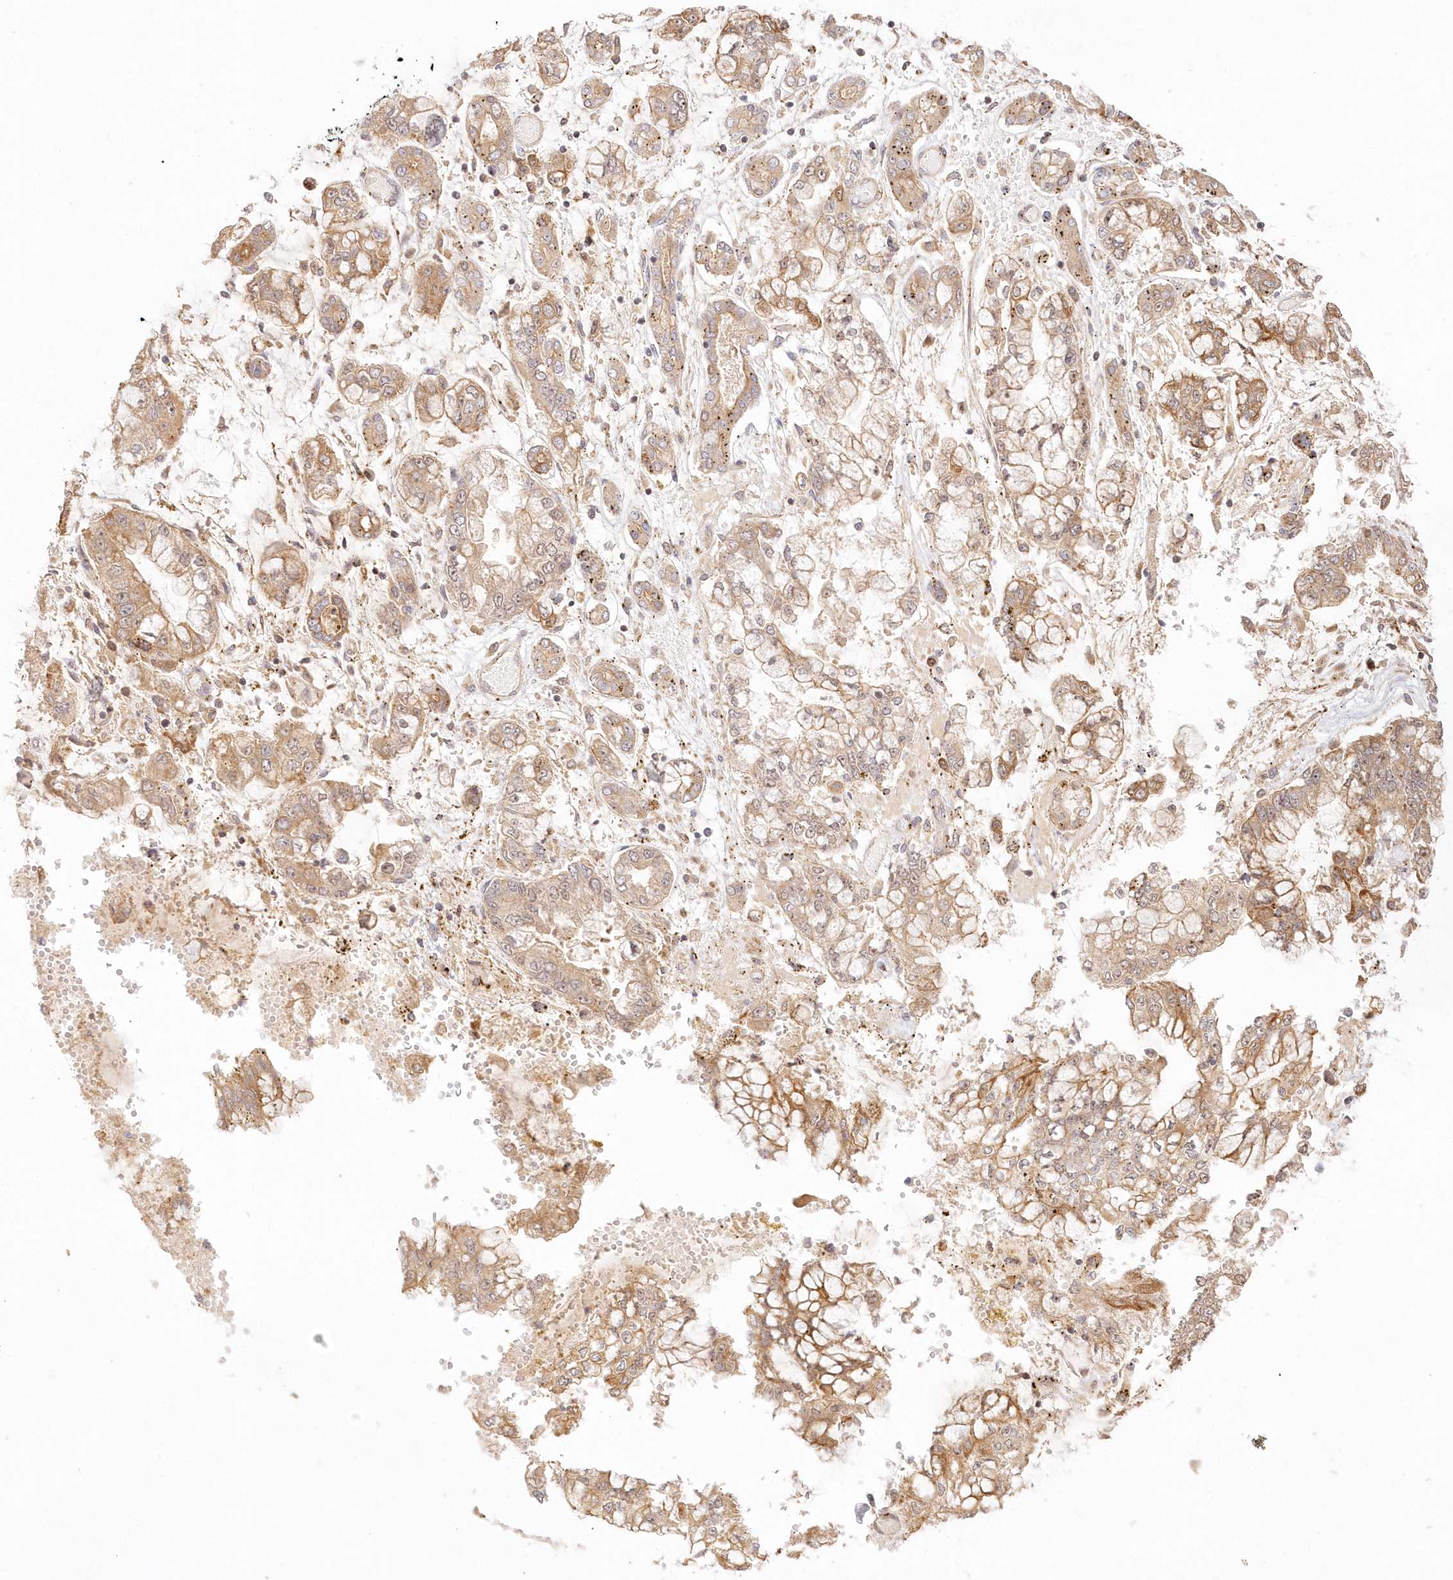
{"staining": {"intensity": "weak", "quantity": ">75%", "location": "cytoplasmic/membranous"}, "tissue": "stomach cancer", "cell_type": "Tumor cells", "image_type": "cancer", "snomed": [{"axis": "morphology", "description": "Normal tissue, NOS"}, {"axis": "morphology", "description": "Adenocarcinoma, NOS"}, {"axis": "topography", "description": "Stomach, upper"}, {"axis": "topography", "description": "Stomach"}], "caption": "Stomach adenocarcinoma stained for a protein exhibits weak cytoplasmic/membranous positivity in tumor cells.", "gene": "KIAA0232", "patient": {"sex": "male", "age": 76}}